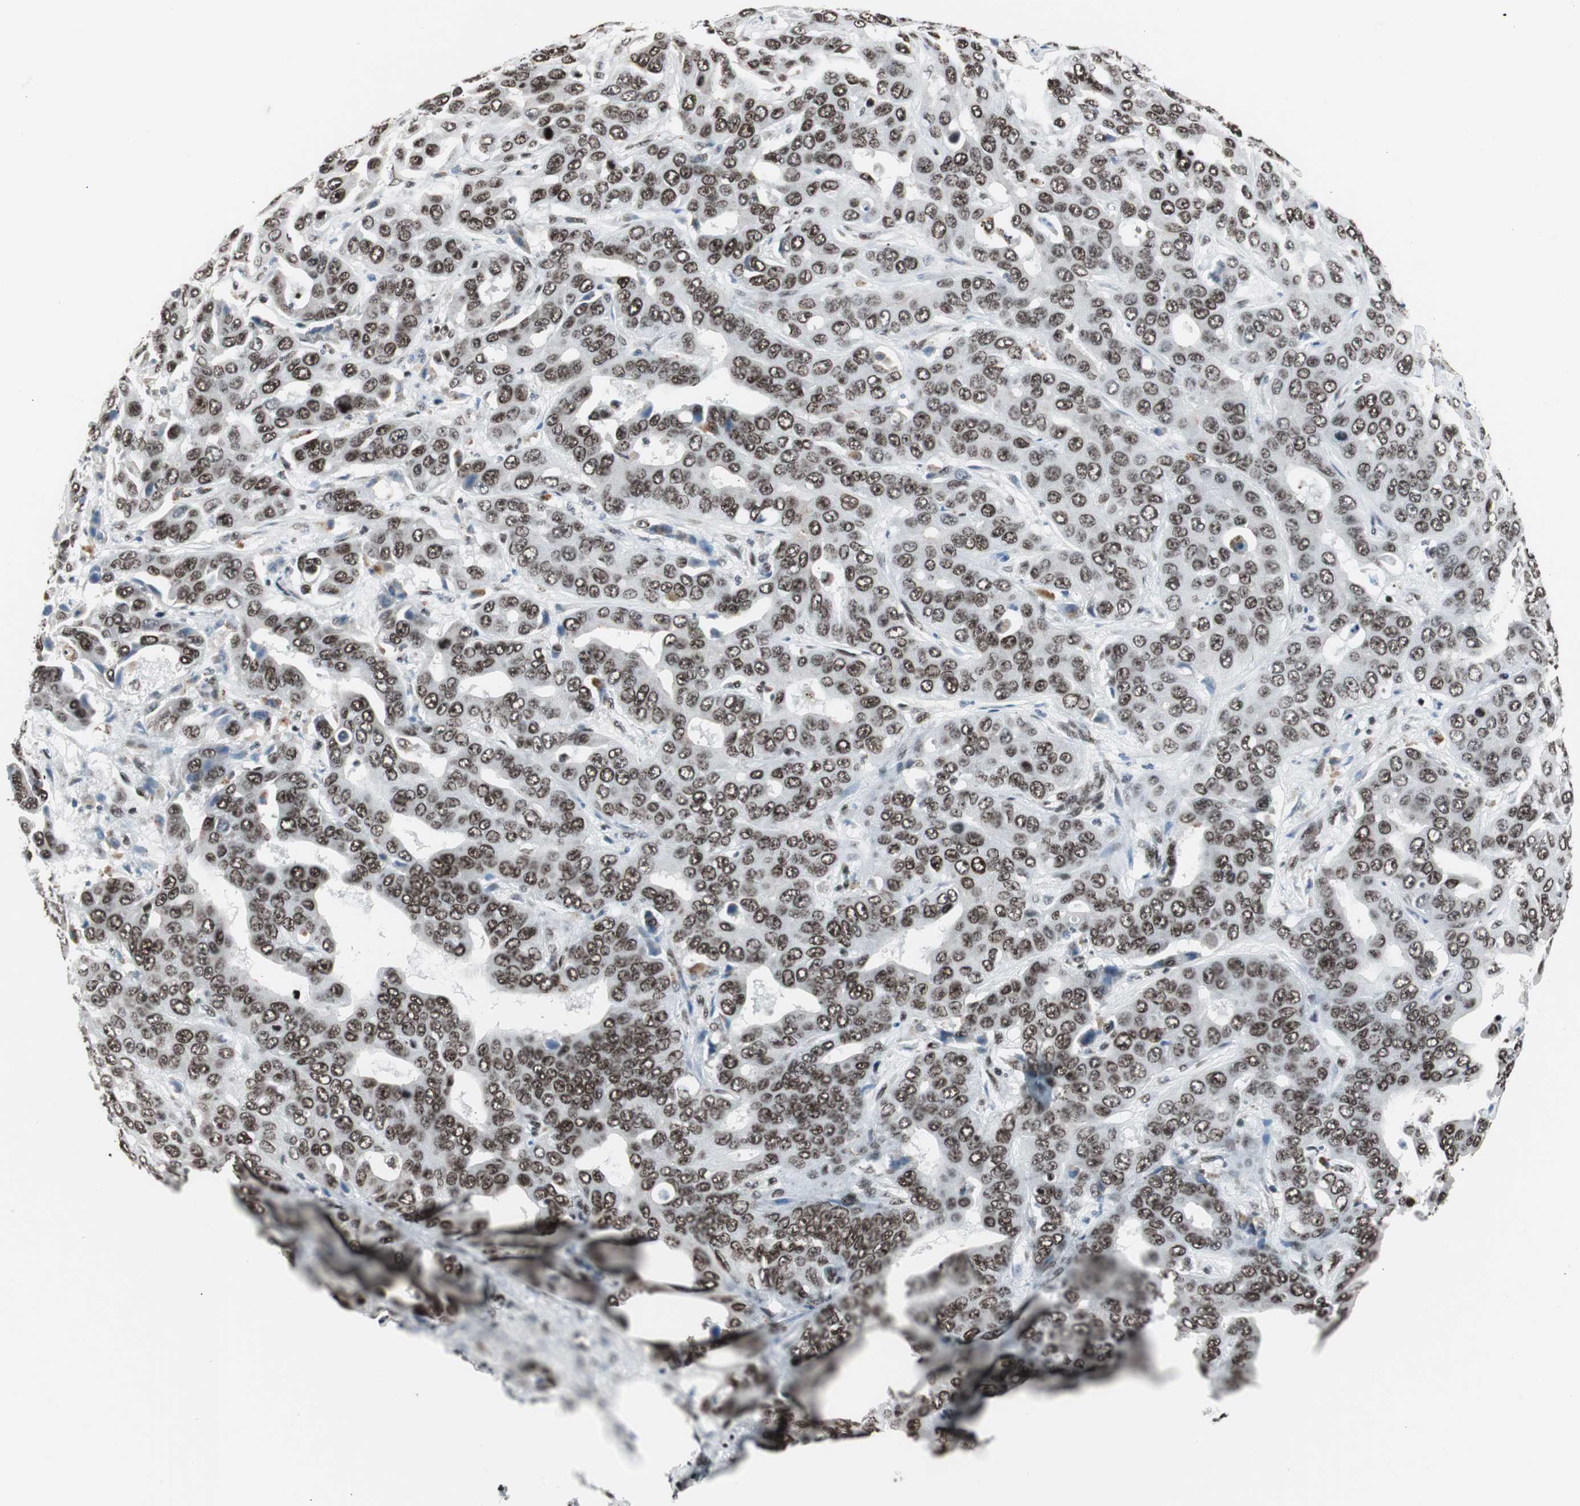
{"staining": {"intensity": "strong", "quantity": ">75%", "location": "nuclear"}, "tissue": "liver cancer", "cell_type": "Tumor cells", "image_type": "cancer", "snomed": [{"axis": "morphology", "description": "Cholangiocarcinoma"}, {"axis": "topography", "description": "Liver"}], "caption": "Immunohistochemical staining of liver cancer displays high levels of strong nuclear protein positivity in approximately >75% of tumor cells. The staining was performed using DAB to visualize the protein expression in brown, while the nuclei were stained in blue with hematoxylin (Magnification: 20x).", "gene": "XRCC1", "patient": {"sex": "female", "age": 52}}